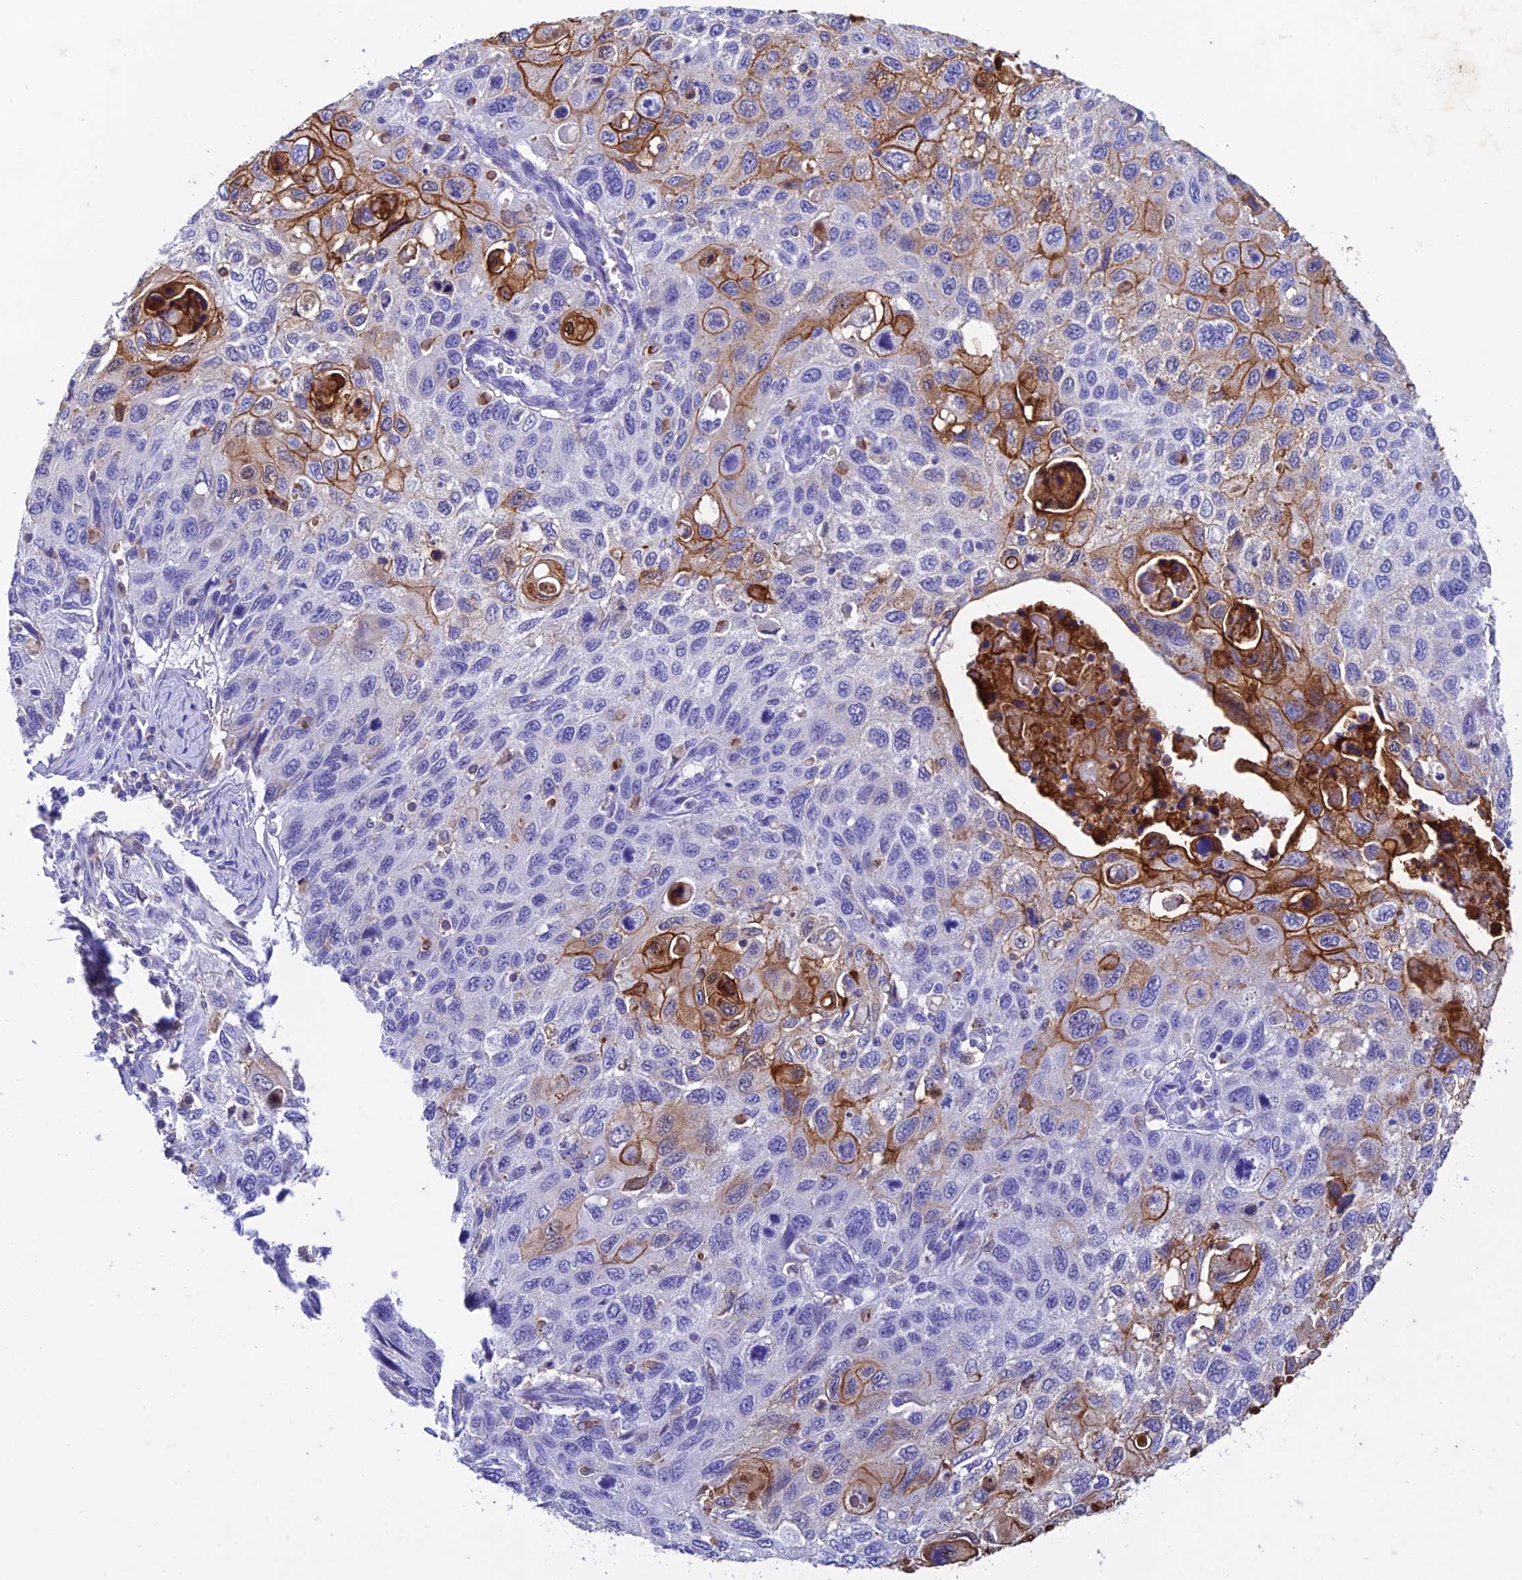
{"staining": {"intensity": "moderate", "quantity": "<25%", "location": "cytoplasmic/membranous"}, "tissue": "cervical cancer", "cell_type": "Tumor cells", "image_type": "cancer", "snomed": [{"axis": "morphology", "description": "Squamous cell carcinoma, NOS"}, {"axis": "topography", "description": "Cervix"}], "caption": "Immunohistochemical staining of human cervical cancer (squamous cell carcinoma) demonstrates low levels of moderate cytoplasmic/membranous positivity in approximately <25% of tumor cells.", "gene": "FGF7", "patient": {"sex": "female", "age": 70}}